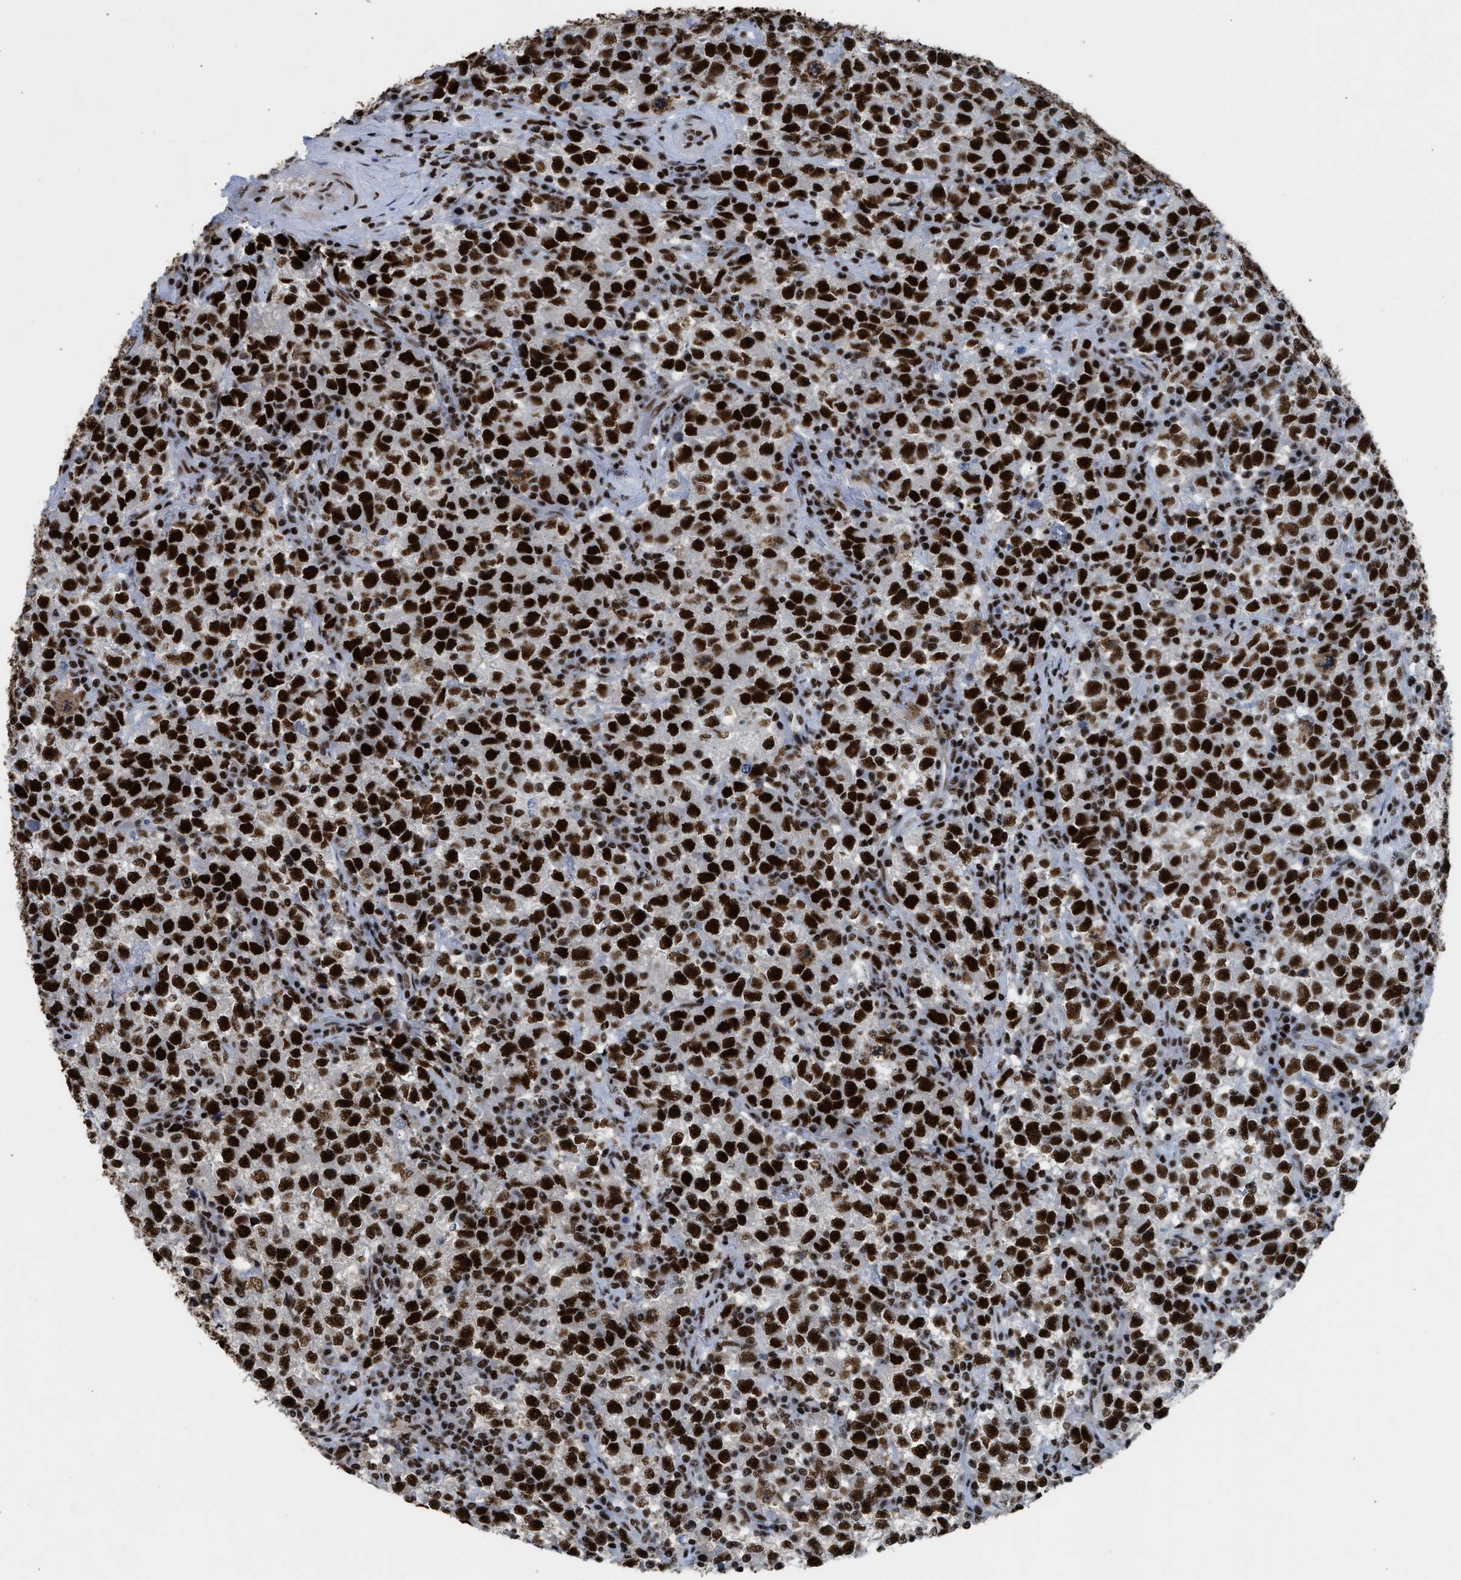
{"staining": {"intensity": "strong", "quantity": ">75%", "location": "nuclear"}, "tissue": "testis cancer", "cell_type": "Tumor cells", "image_type": "cancer", "snomed": [{"axis": "morphology", "description": "Seminoma, NOS"}, {"axis": "topography", "description": "Testis"}], "caption": "Immunohistochemistry (IHC) histopathology image of testis cancer (seminoma) stained for a protein (brown), which displays high levels of strong nuclear expression in about >75% of tumor cells.", "gene": "SCAF4", "patient": {"sex": "male", "age": 22}}